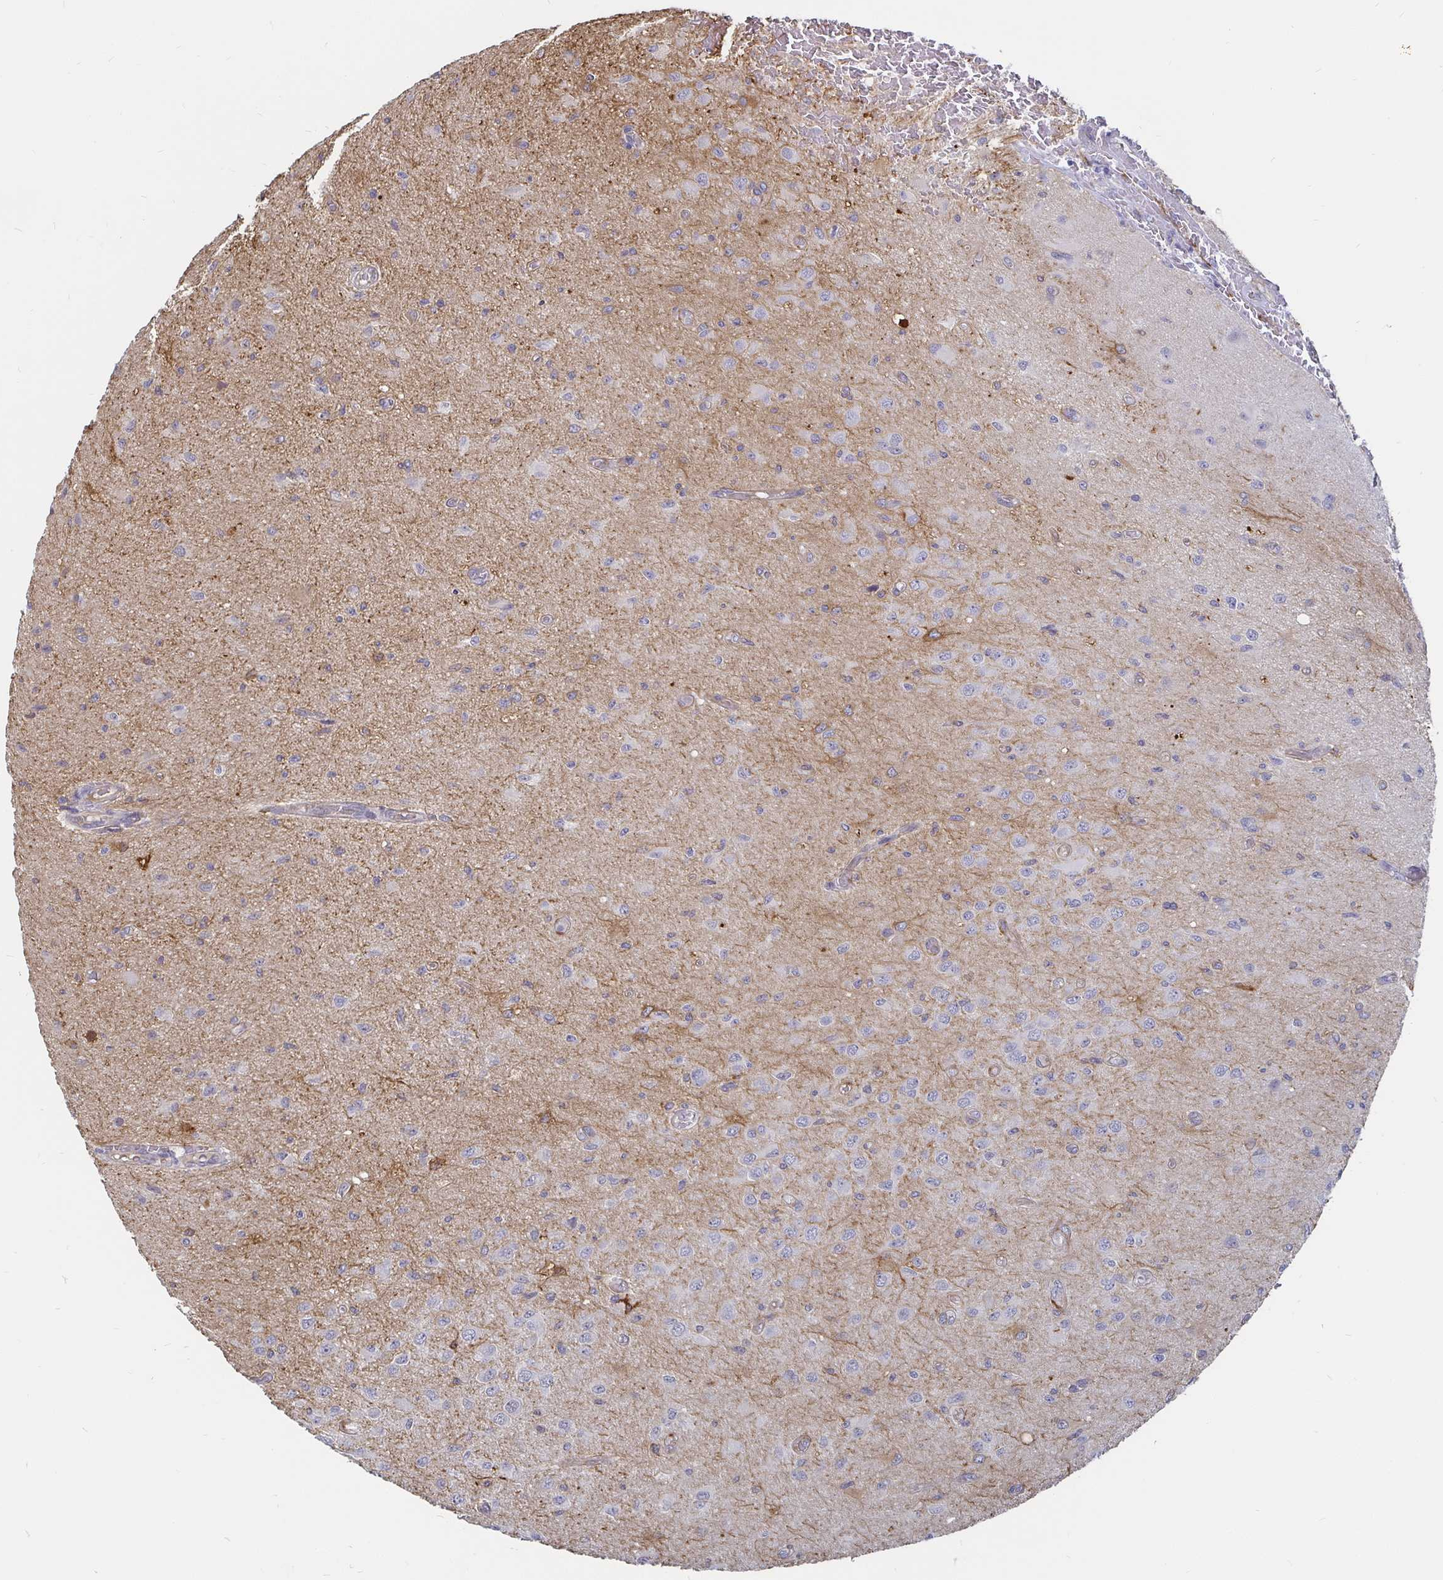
{"staining": {"intensity": "negative", "quantity": "none", "location": "none"}, "tissue": "glioma", "cell_type": "Tumor cells", "image_type": "cancer", "snomed": [{"axis": "morphology", "description": "Glioma, malignant, High grade"}, {"axis": "topography", "description": "Brain"}], "caption": "A high-resolution histopathology image shows immunohistochemistry (IHC) staining of malignant high-grade glioma, which shows no significant positivity in tumor cells.", "gene": "CCDC85A", "patient": {"sex": "male", "age": 67}}